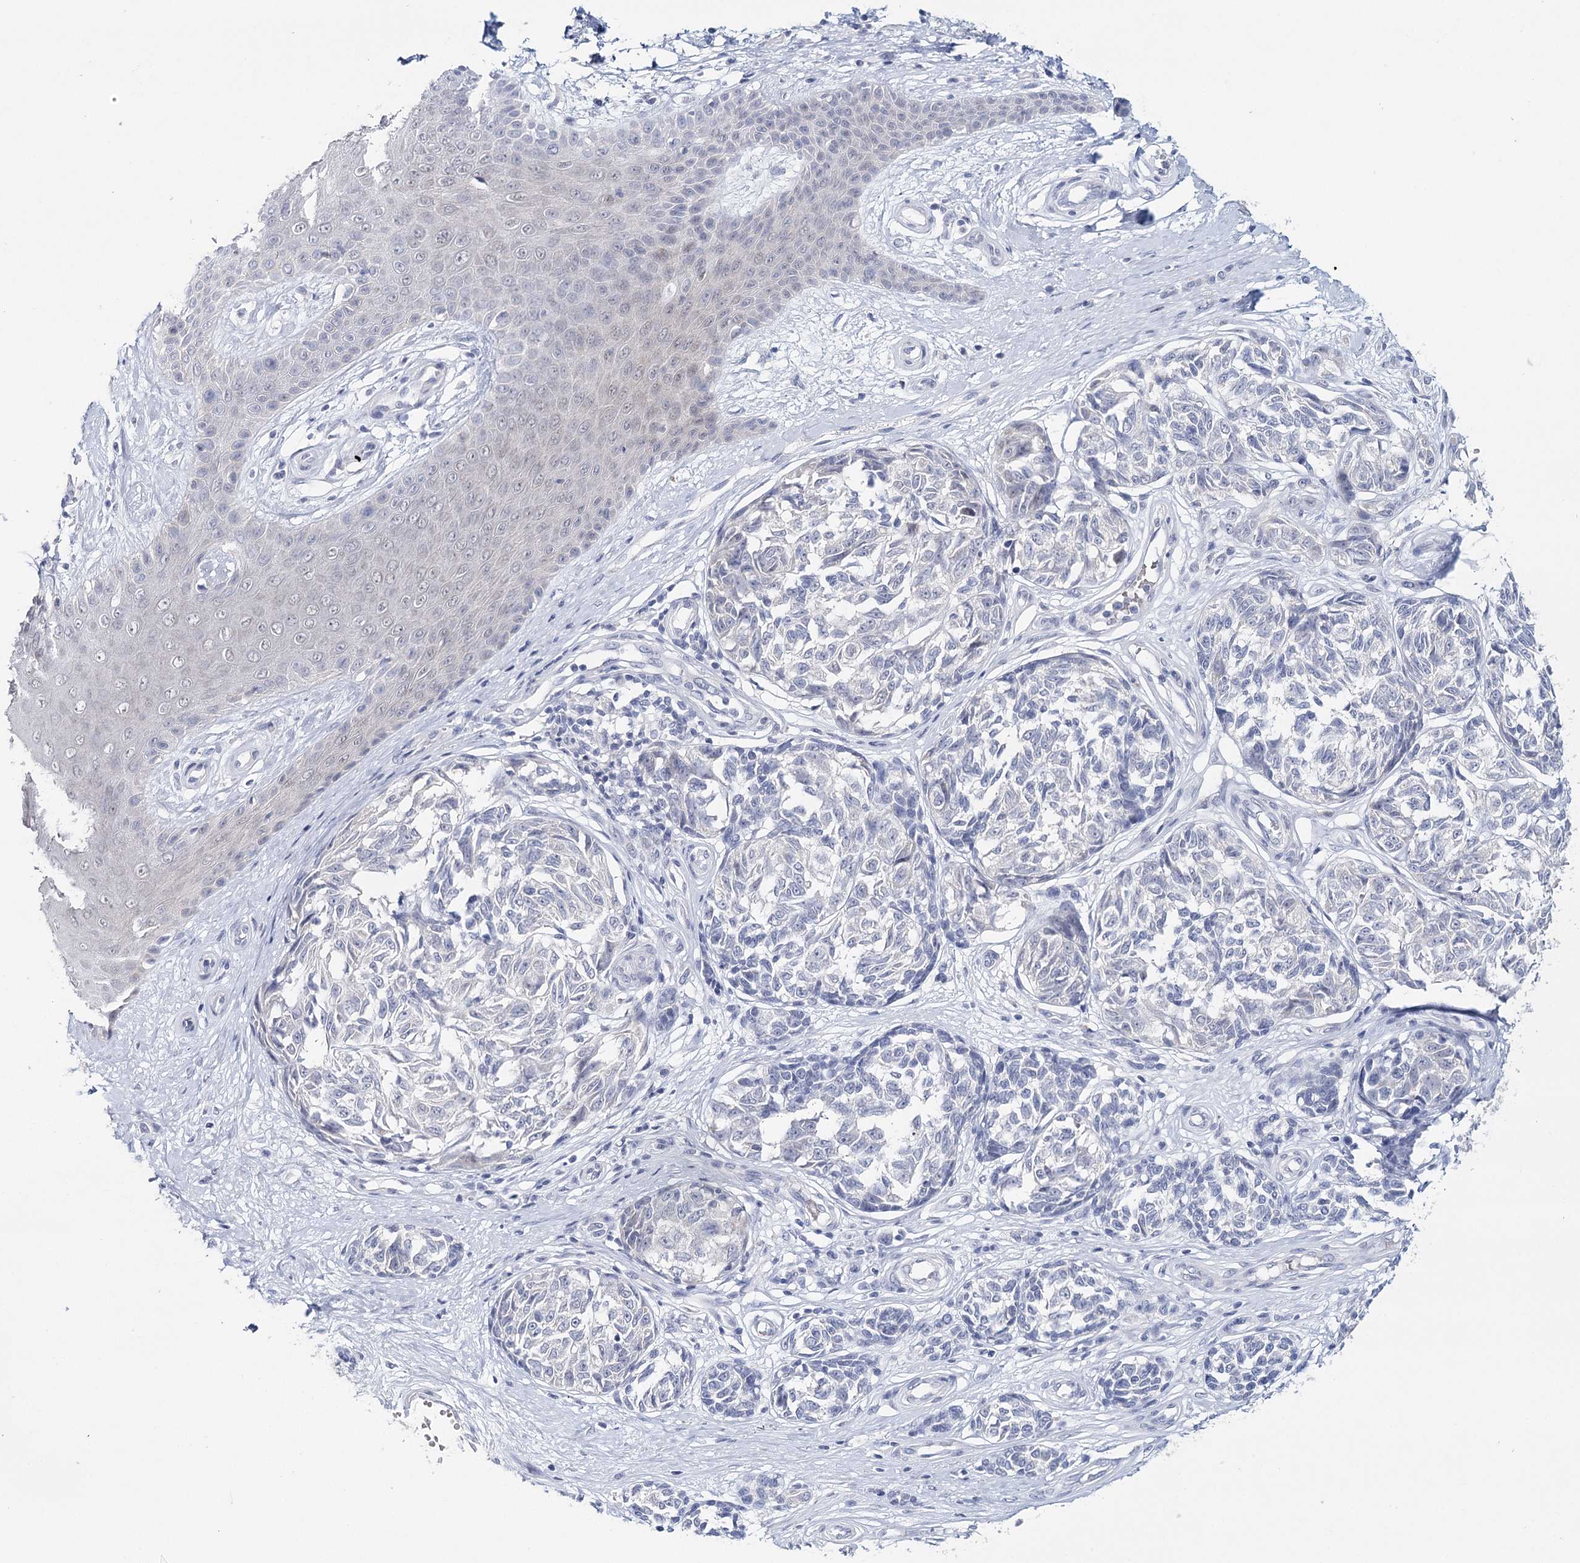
{"staining": {"intensity": "negative", "quantity": "none", "location": "none"}, "tissue": "melanoma", "cell_type": "Tumor cells", "image_type": "cancer", "snomed": [{"axis": "morphology", "description": "Malignant melanoma, NOS"}, {"axis": "topography", "description": "Skin"}], "caption": "A photomicrograph of melanoma stained for a protein exhibits no brown staining in tumor cells.", "gene": "HSPA4L", "patient": {"sex": "female", "age": 64}}